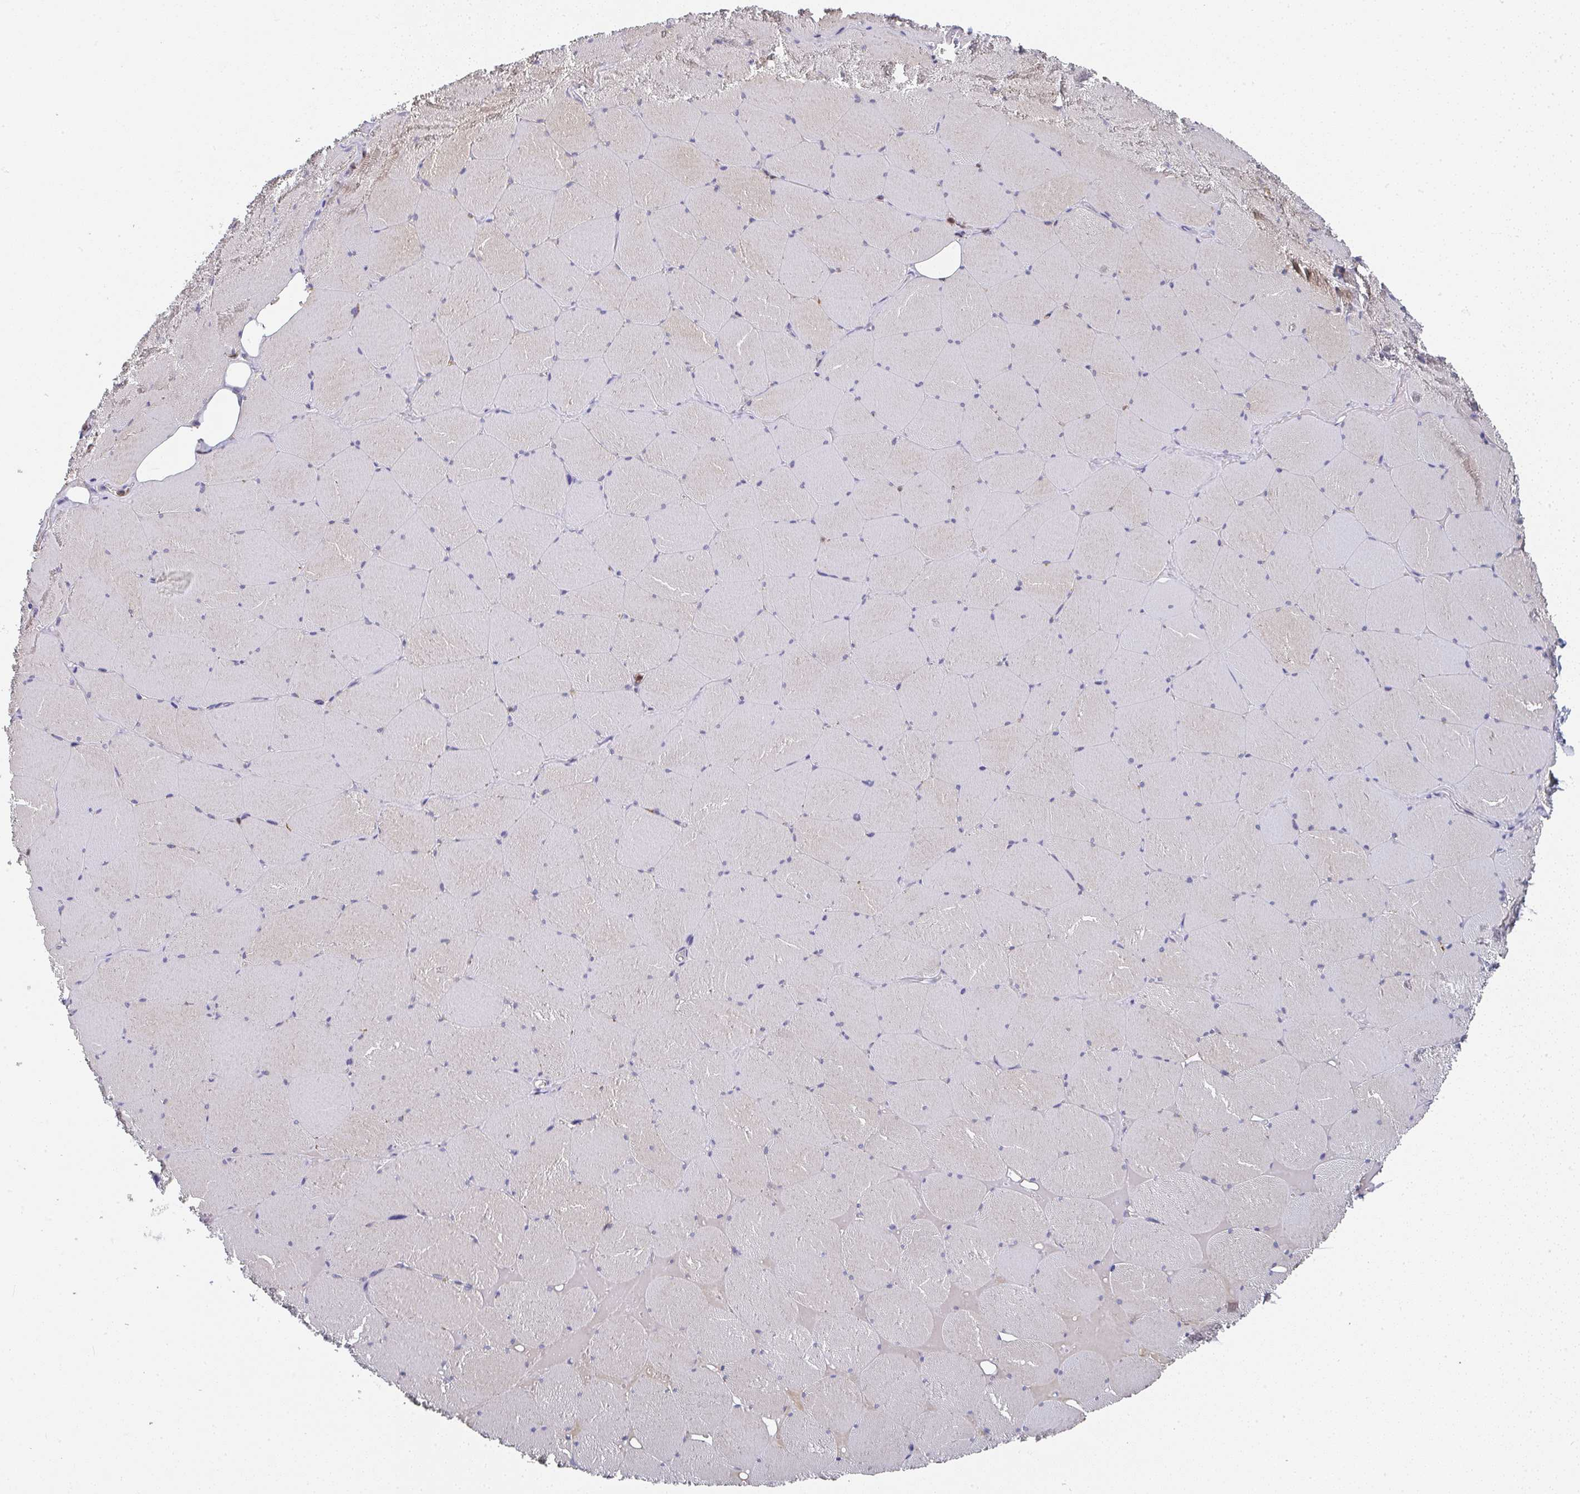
{"staining": {"intensity": "moderate", "quantity": "<25%", "location": "cytoplasmic/membranous"}, "tissue": "skeletal muscle", "cell_type": "Myocytes", "image_type": "normal", "snomed": [{"axis": "morphology", "description": "Normal tissue, NOS"}, {"axis": "topography", "description": "Skeletal muscle"}, {"axis": "topography", "description": "Head-Neck"}], "caption": "This micrograph displays immunohistochemistry (IHC) staining of benign skeletal muscle, with low moderate cytoplasmic/membranous positivity in approximately <25% of myocytes.", "gene": "NCF1", "patient": {"sex": "male", "age": 66}}